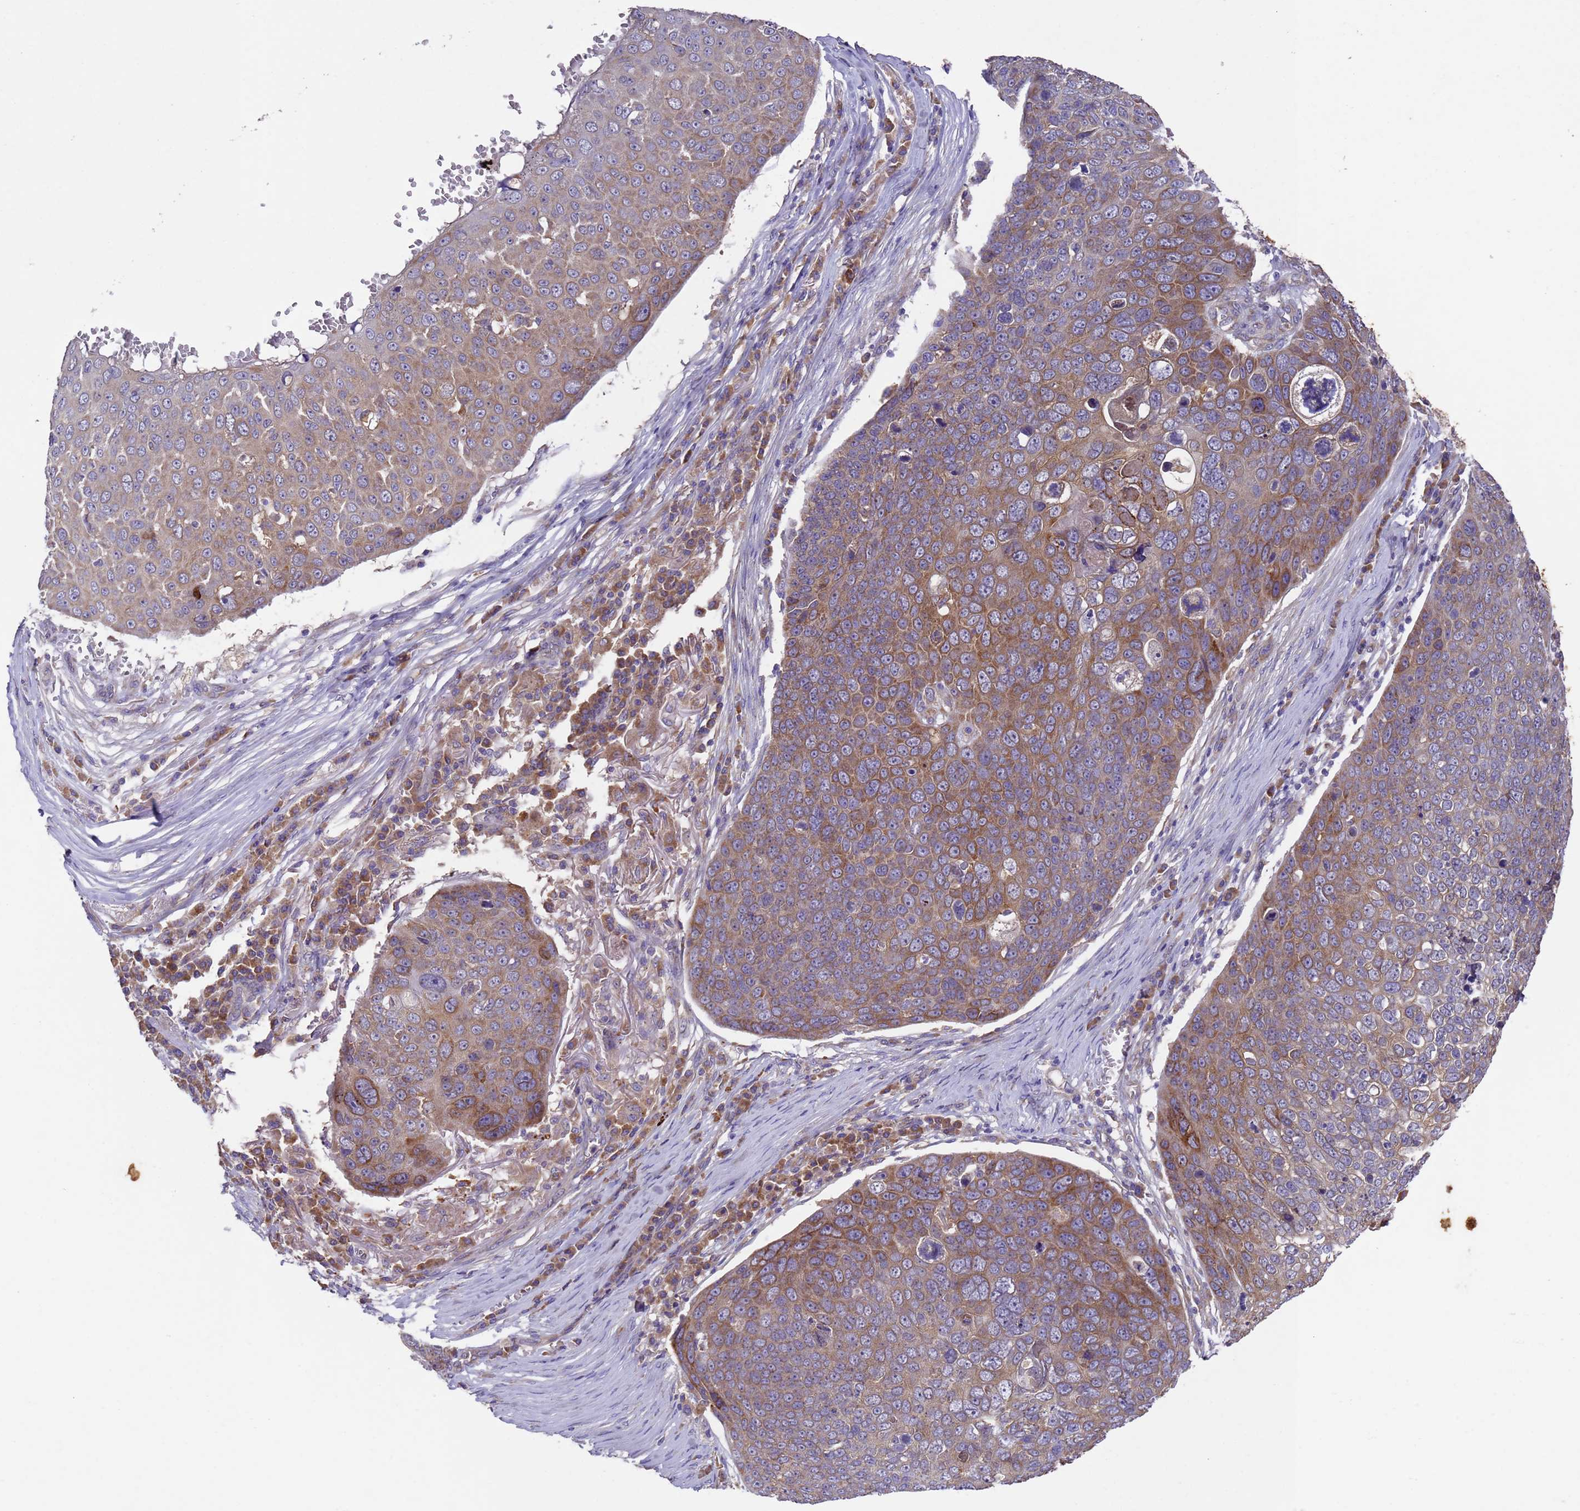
{"staining": {"intensity": "moderate", "quantity": ">75%", "location": "cytoplasmic/membranous"}, "tissue": "skin cancer", "cell_type": "Tumor cells", "image_type": "cancer", "snomed": [{"axis": "morphology", "description": "Squamous cell carcinoma, NOS"}, {"axis": "topography", "description": "Skin"}], "caption": "A brown stain labels moderate cytoplasmic/membranous expression of a protein in human skin cancer tumor cells. Nuclei are stained in blue.", "gene": "DCAF12L2", "patient": {"sex": "male", "age": 71}}